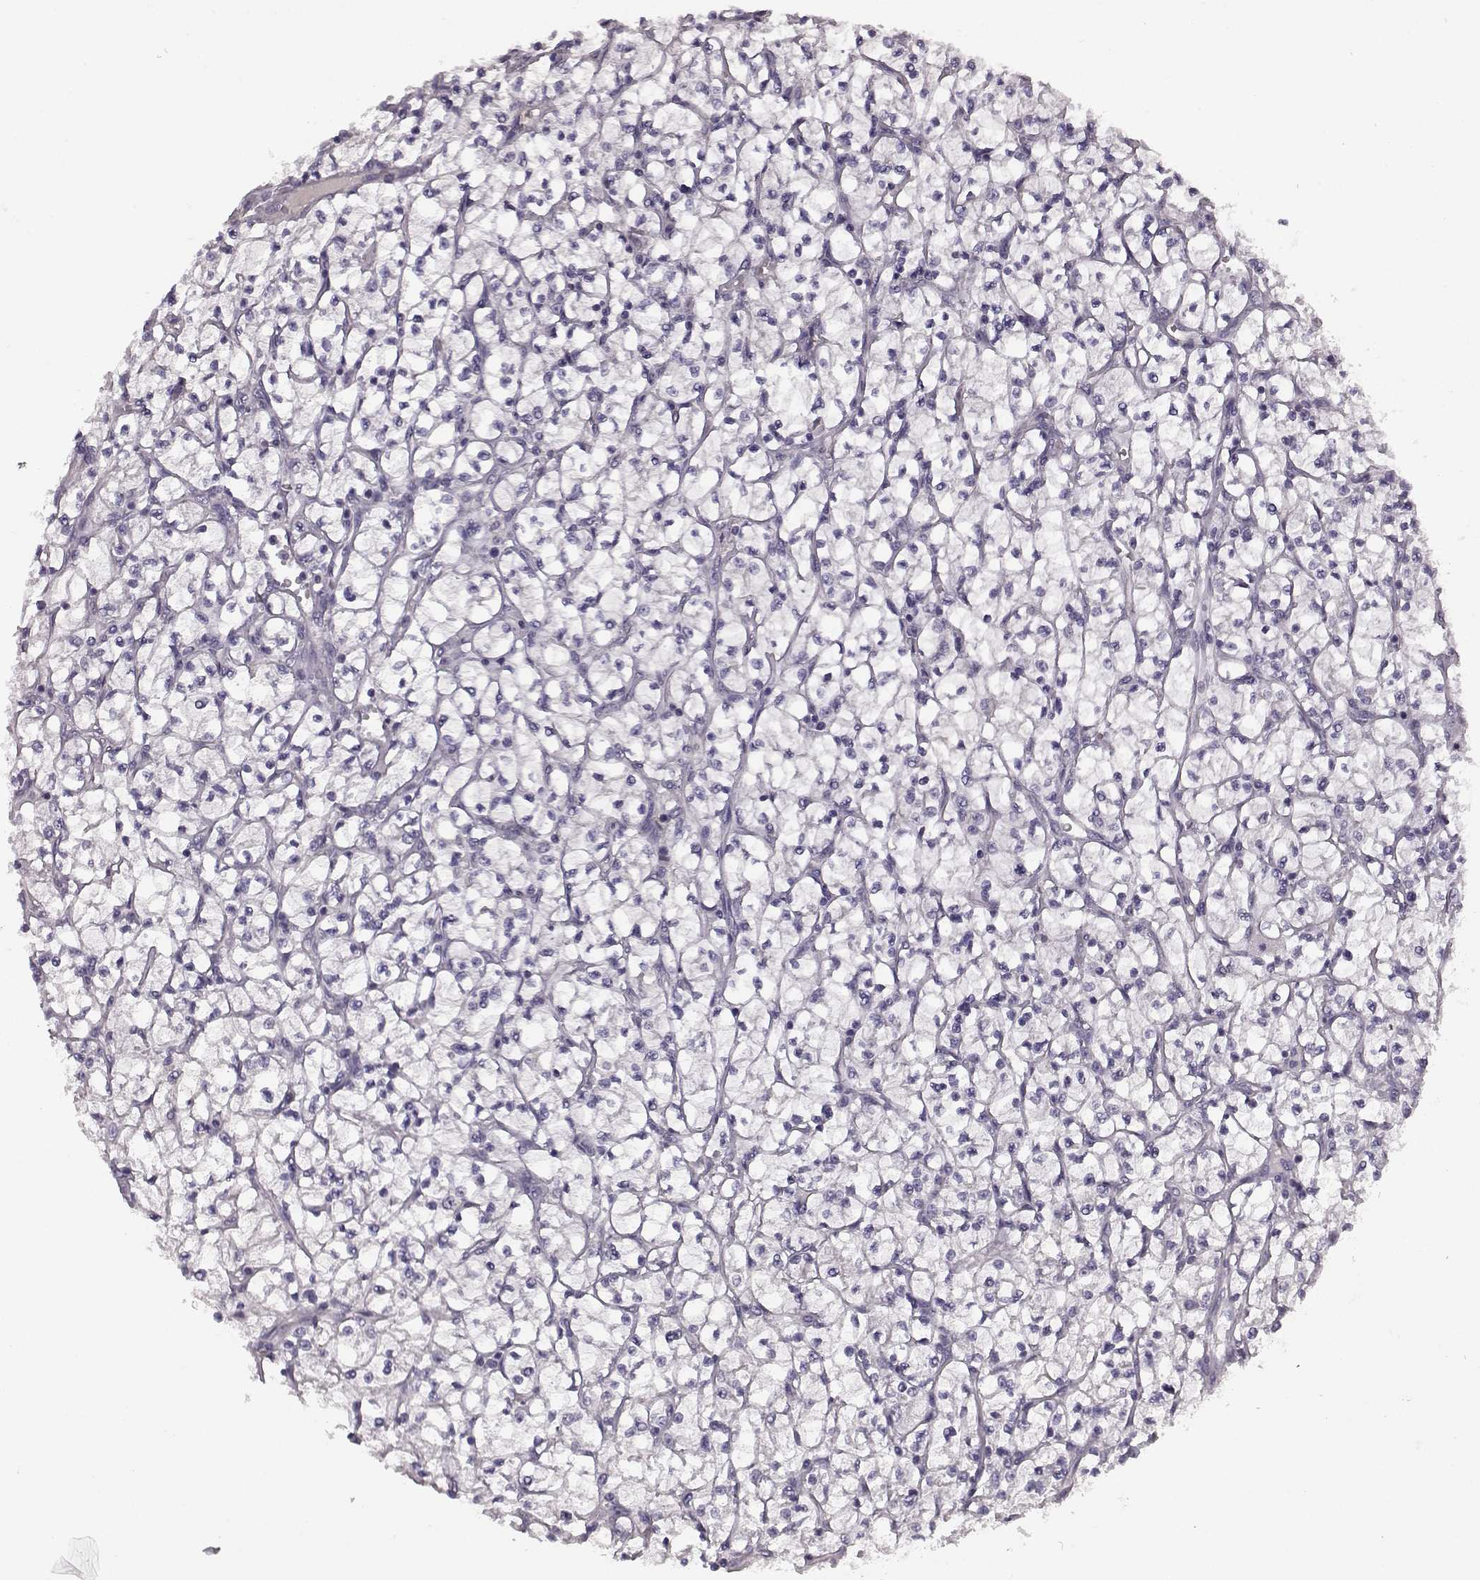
{"staining": {"intensity": "negative", "quantity": "none", "location": "none"}, "tissue": "renal cancer", "cell_type": "Tumor cells", "image_type": "cancer", "snomed": [{"axis": "morphology", "description": "Adenocarcinoma, NOS"}, {"axis": "topography", "description": "Kidney"}], "caption": "Immunohistochemical staining of renal adenocarcinoma displays no significant positivity in tumor cells. The staining was performed using DAB (3,3'-diaminobenzidine) to visualize the protein expression in brown, while the nuclei were stained in blue with hematoxylin (Magnification: 20x).", "gene": "KRT85", "patient": {"sex": "female", "age": 64}}